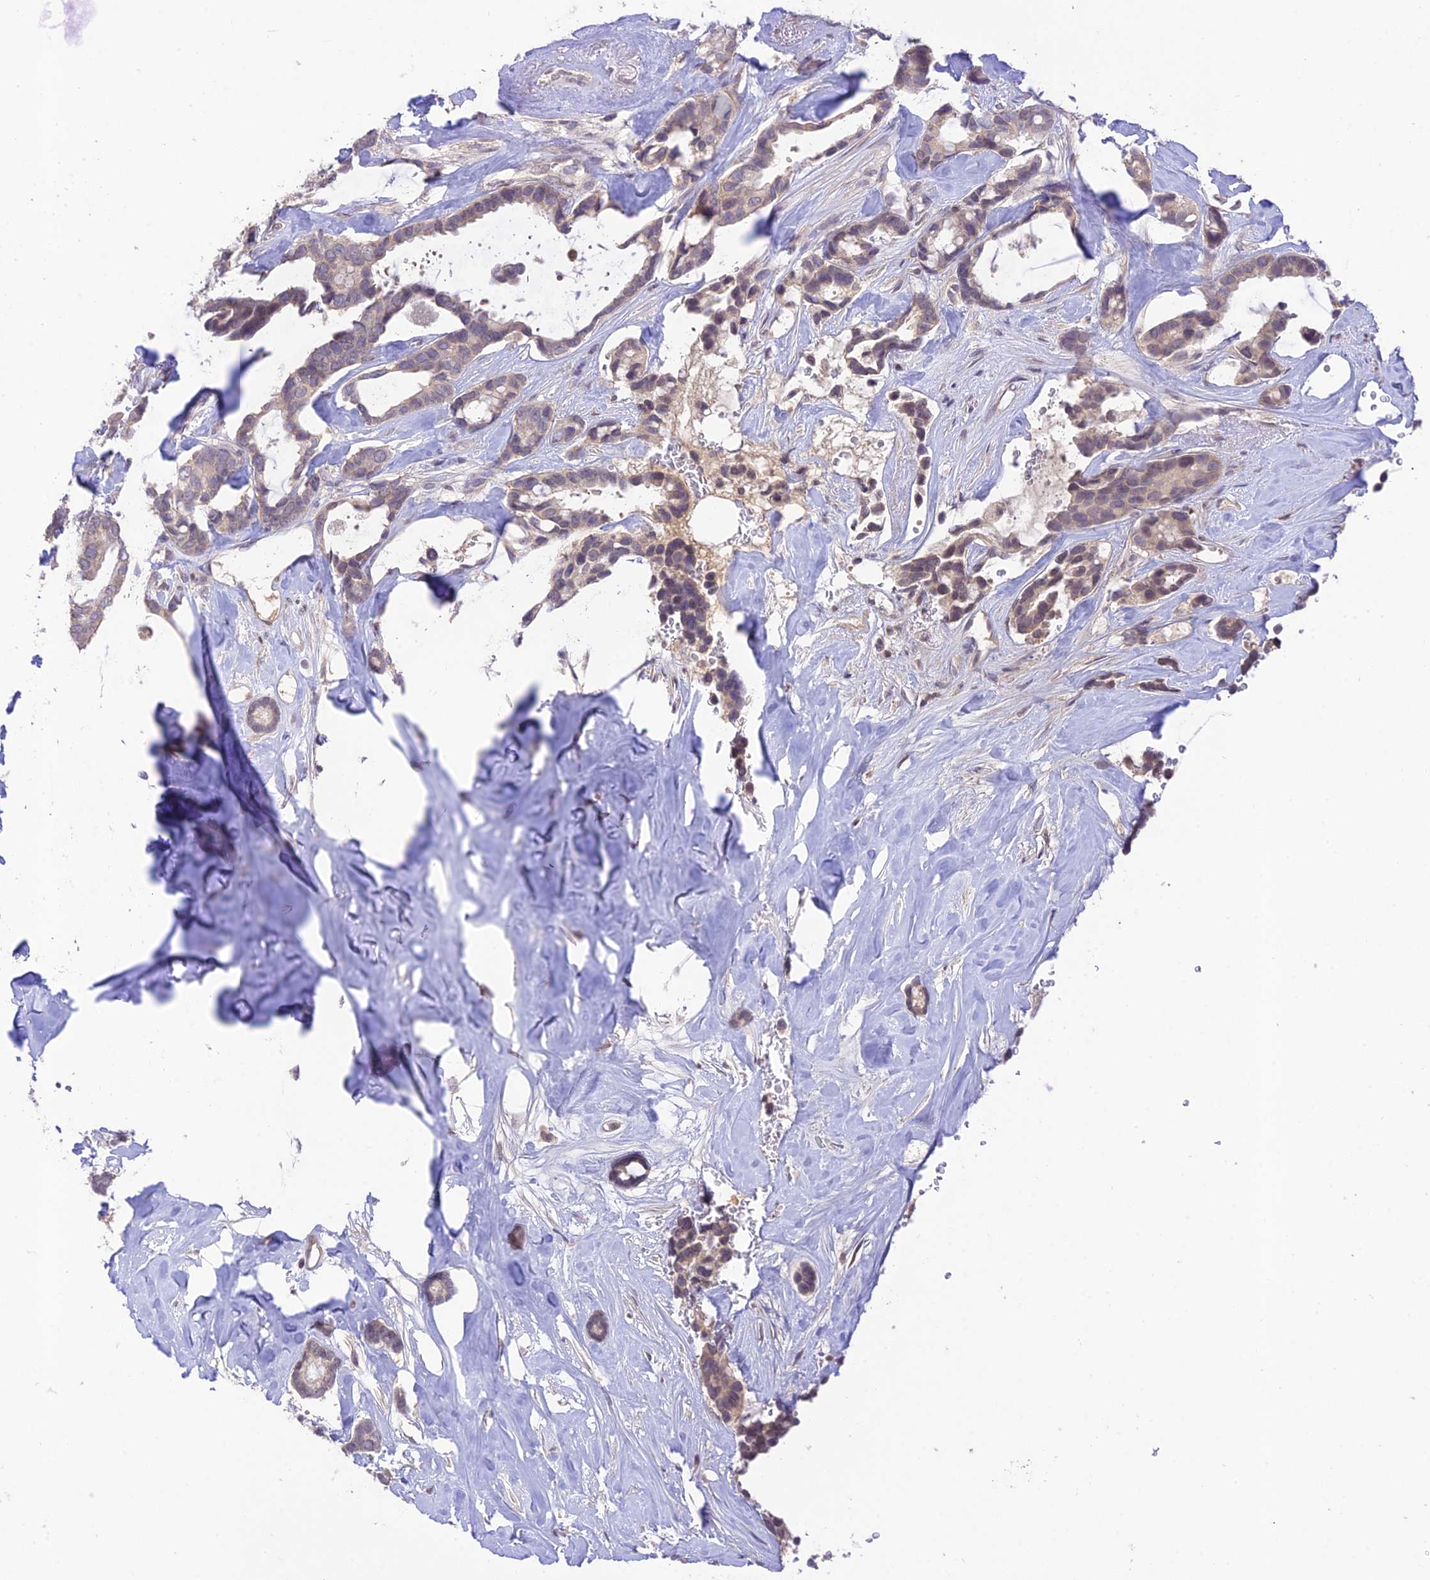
{"staining": {"intensity": "weak", "quantity": "<25%", "location": "cytoplasmic/membranous,nuclear"}, "tissue": "breast cancer", "cell_type": "Tumor cells", "image_type": "cancer", "snomed": [{"axis": "morphology", "description": "Duct carcinoma"}, {"axis": "topography", "description": "Breast"}], "caption": "Immunohistochemistry (IHC) of human breast cancer reveals no expression in tumor cells. The staining was performed using DAB (3,3'-diaminobenzidine) to visualize the protein expression in brown, while the nuclei were stained in blue with hematoxylin (Magnification: 20x).", "gene": "TEKT1", "patient": {"sex": "female", "age": 87}}